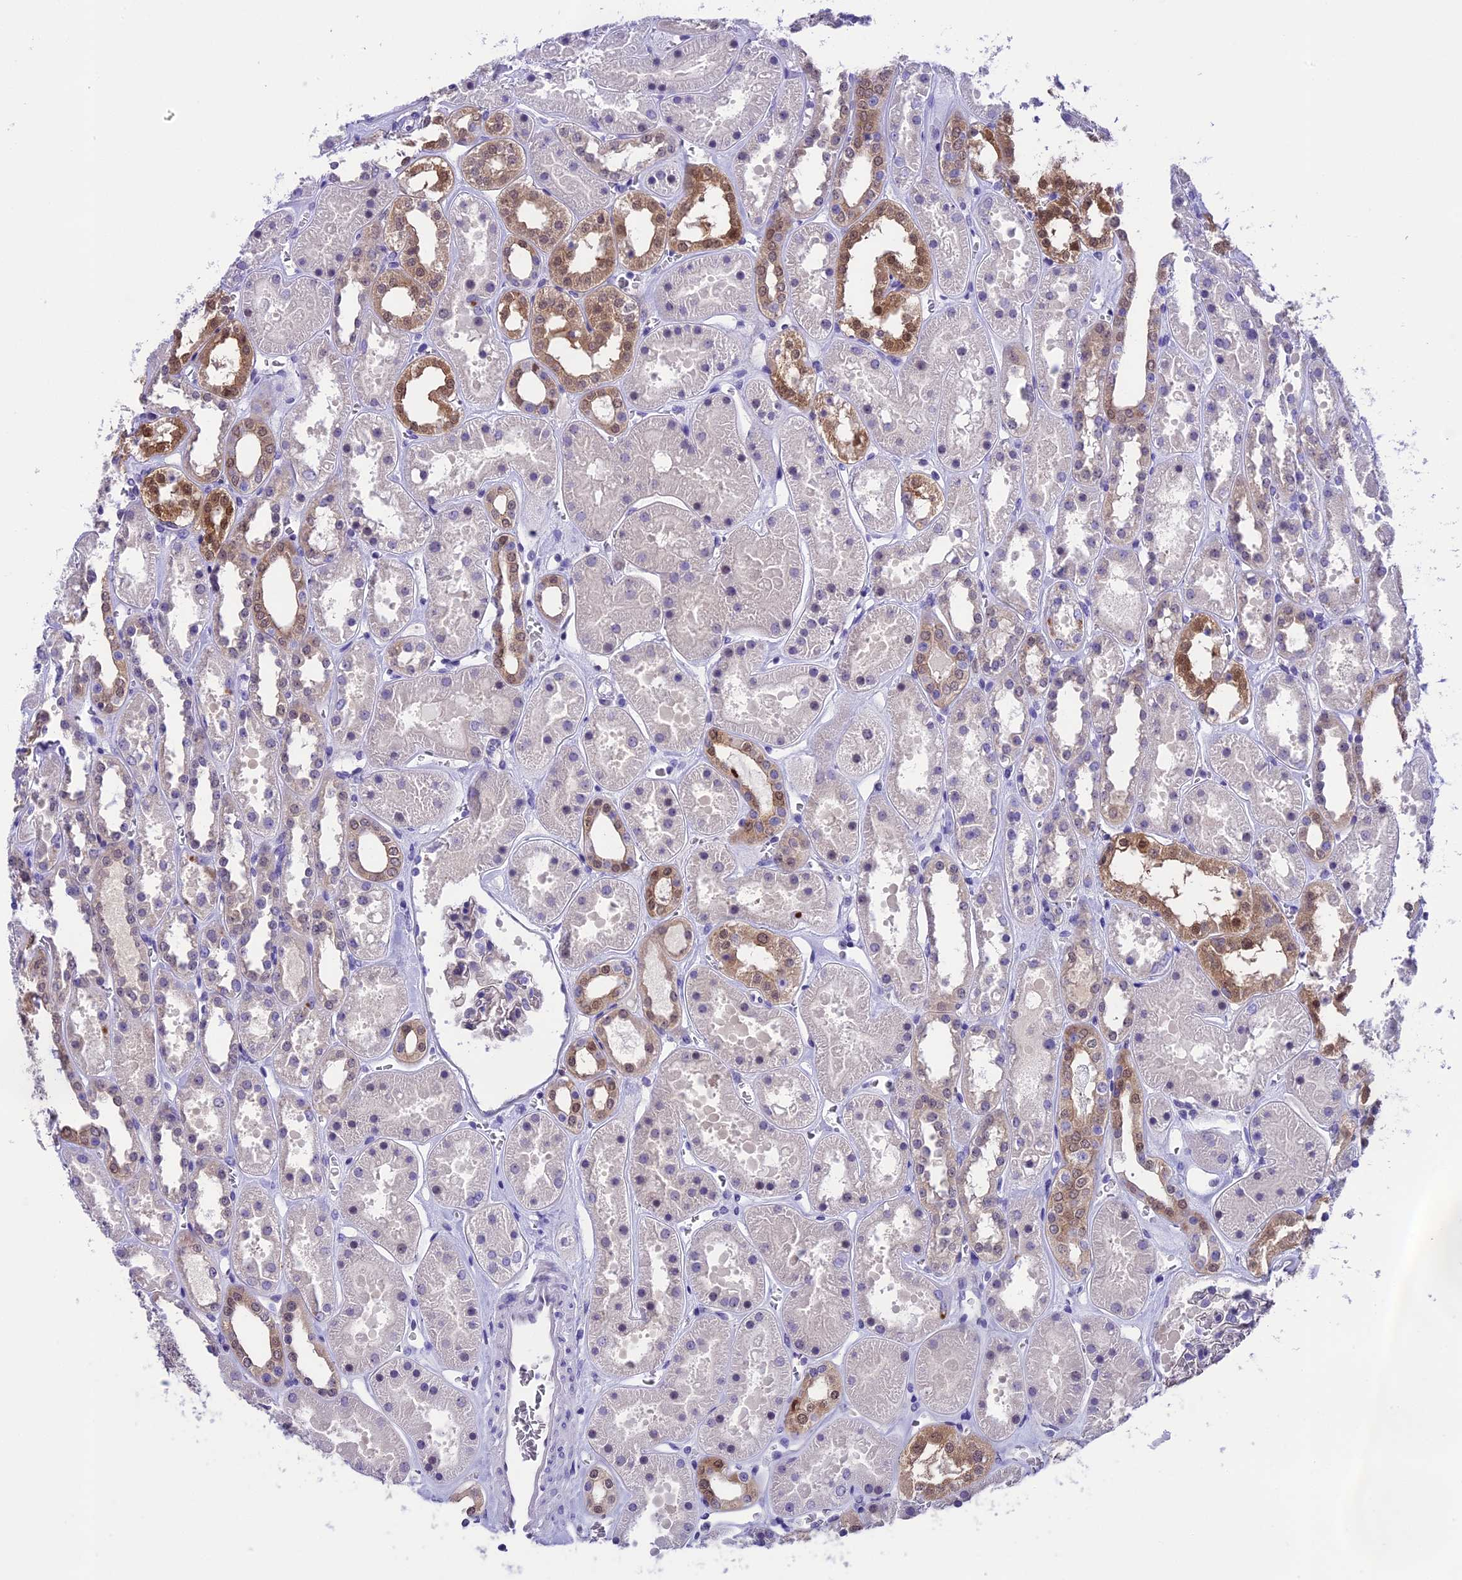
{"staining": {"intensity": "negative", "quantity": "none", "location": "none"}, "tissue": "kidney", "cell_type": "Cells in glomeruli", "image_type": "normal", "snomed": [{"axis": "morphology", "description": "Normal tissue, NOS"}, {"axis": "topography", "description": "Kidney"}], "caption": "There is no significant positivity in cells in glomeruli of kidney. (Brightfield microscopy of DAB immunohistochemistry (IHC) at high magnification).", "gene": "PRR15", "patient": {"sex": "female", "age": 41}}